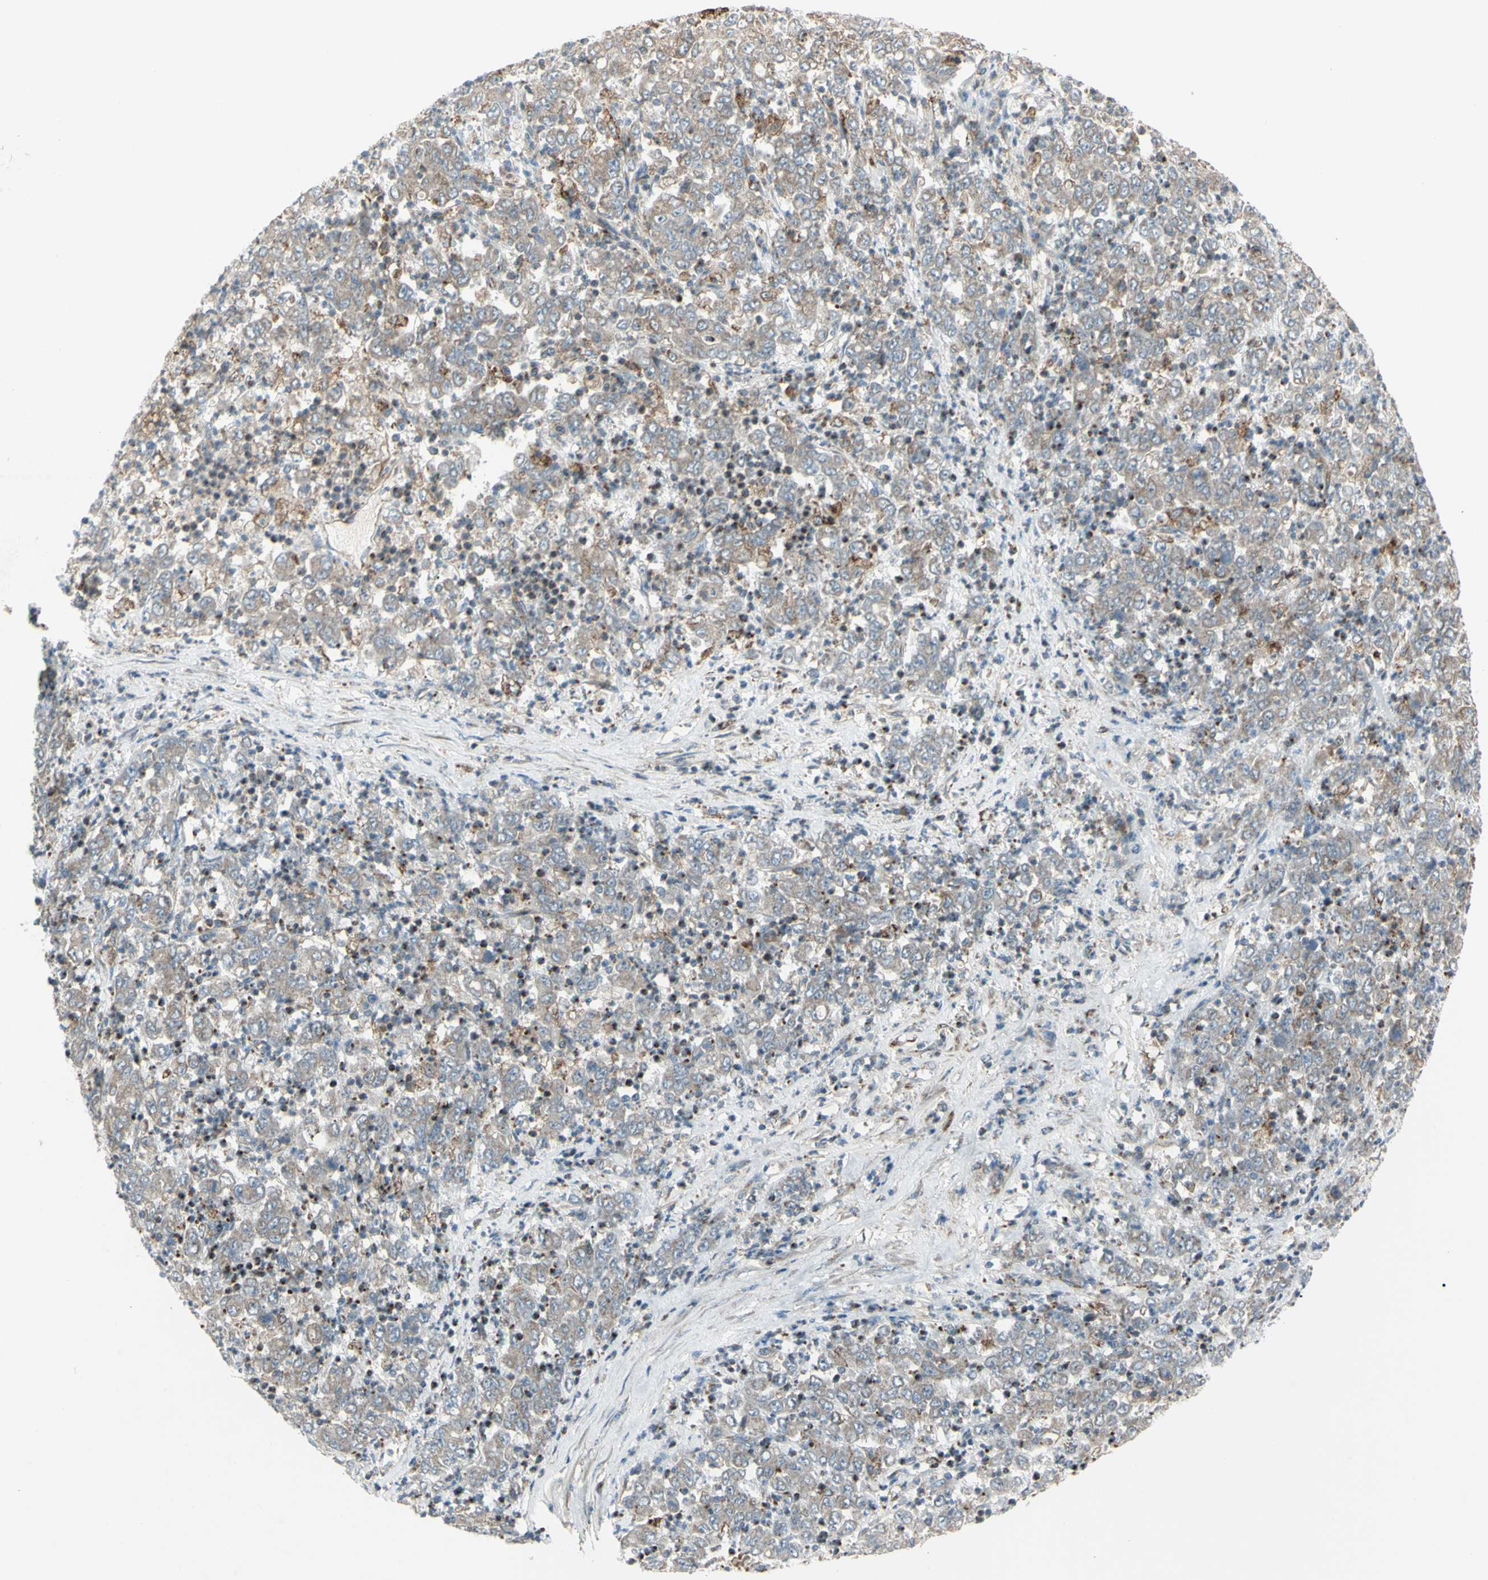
{"staining": {"intensity": "moderate", "quantity": "25%-75%", "location": "cytoplasmic/membranous"}, "tissue": "stomach cancer", "cell_type": "Tumor cells", "image_type": "cancer", "snomed": [{"axis": "morphology", "description": "Adenocarcinoma, NOS"}, {"axis": "topography", "description": "Stomach, lower"}], "caption": "This image demonstrates immunohistochemistry staining of human stomach cancer (adenocarcinoma), with medium moderate cytoplasmic/membranous positivity in approximately 25%-75% of tumor cells.", "gene": "CYB5R1", "patient": {"sex": "female", "age": 71}}